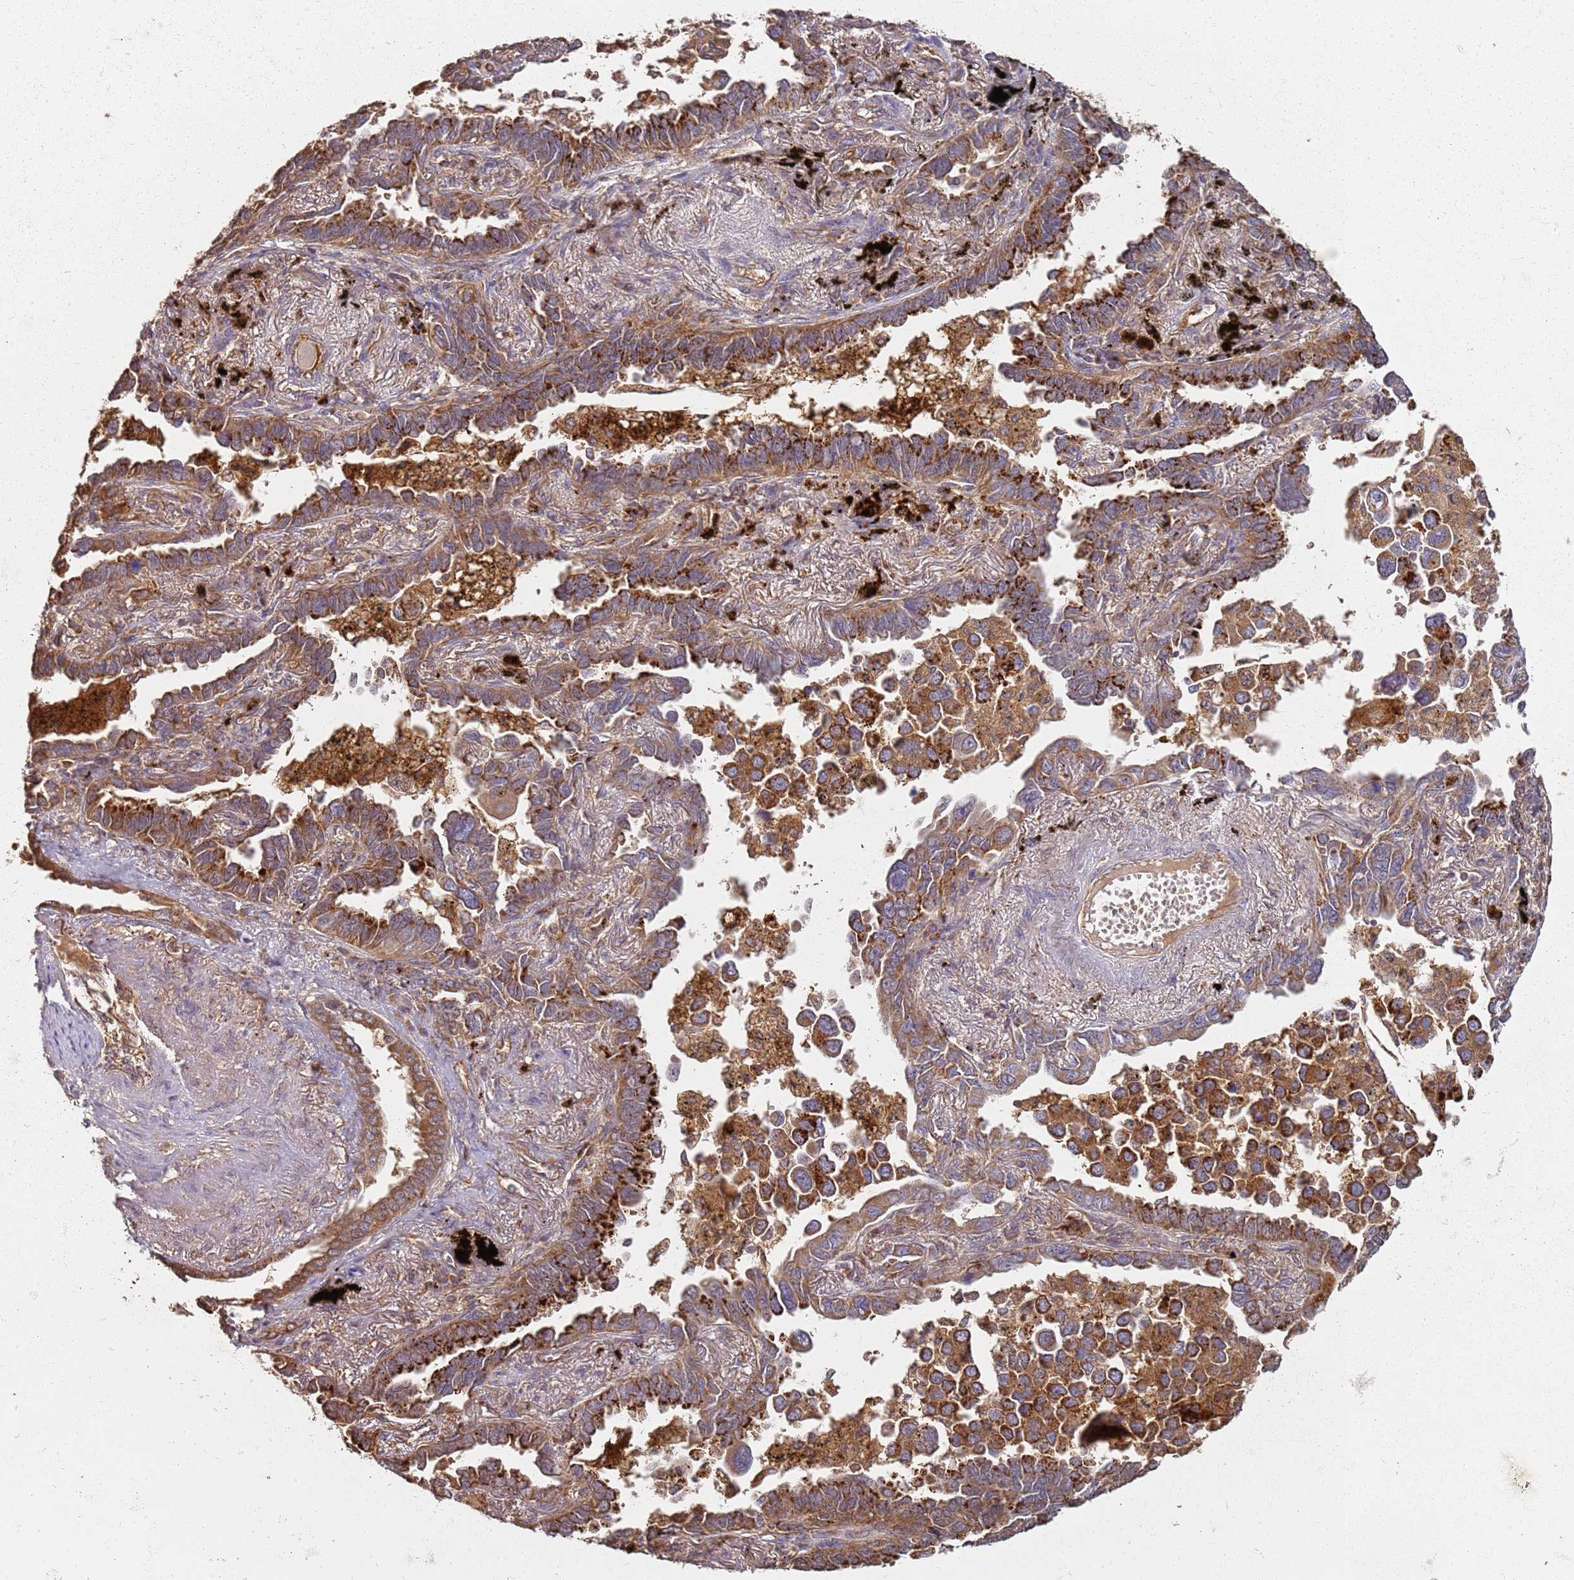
{"staining": {"intensity": "moderate", "quantity": ">75%", "location": "cytoplasmic/membranous"}, "tissue": "lung cancer", "cell_type": "Tumor cells", "image_type": "cancer", "snomed": [{"axis": "morphology", "description": "Adenocarcinoma, NOS"}, {"axis": "topography", "description": "Lung"}], "caption": "Protein expression analysis of human lung cancer (adenocarcinoma) reveals moderate cytoplasmic/membranous staining in approximately >75% of tumor cells. (DAB = brown stain, brightfield microscopy at high magnification).", "gene": "SCGB2B2", "patient": {"sex": "male", "age": 67}}